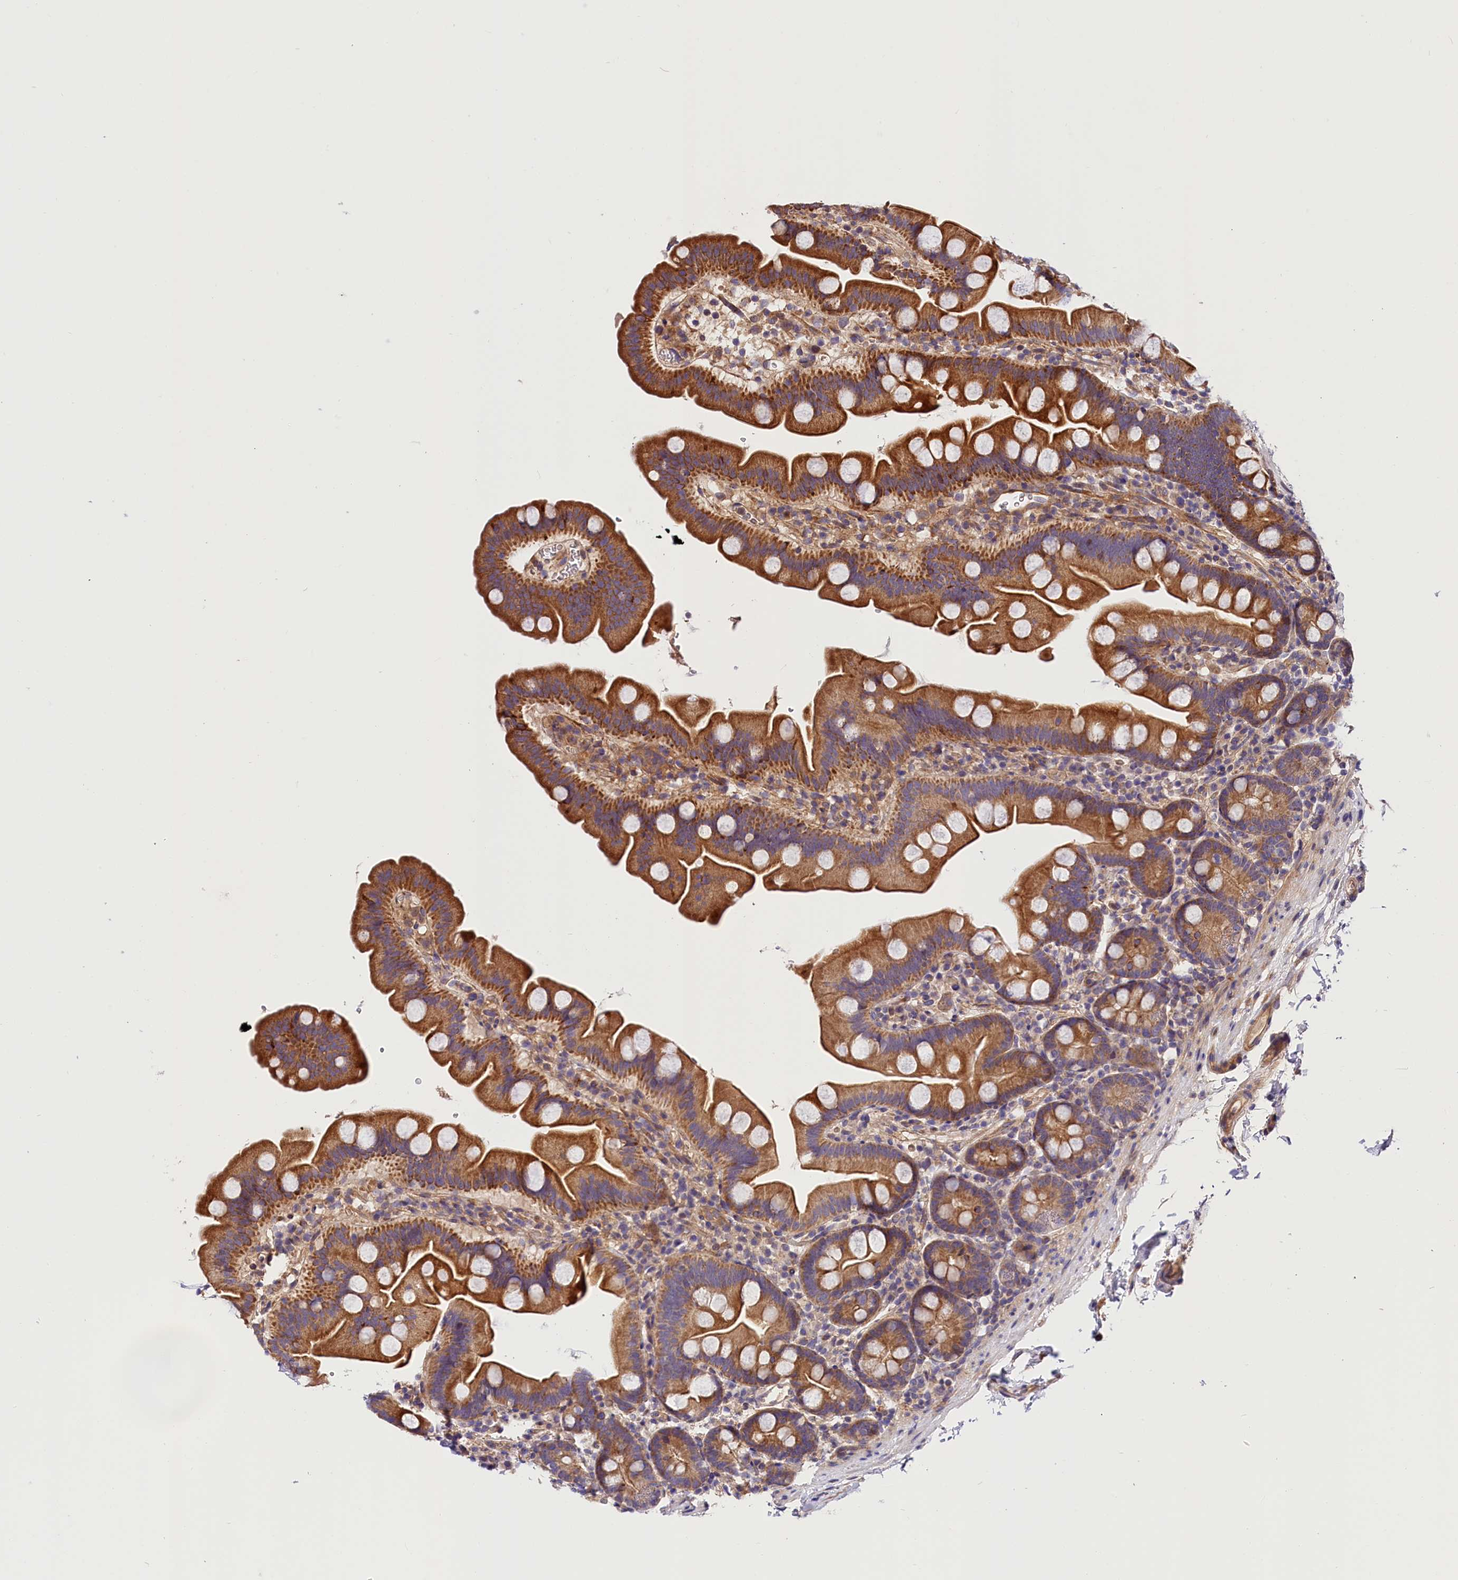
{"staining": {"intensity": "strong", "quantity": ">75%", "location": "cytoplasmic/membranous"}, "tissue": "small intestine", "cell_type": "Glandular cells", "image_type": "normal", "snomed": [{"axis": "morphology", "description": "Normal tissue, NOS"}, {"axis": "topography", "description": "Small intestine"}], "caption": "Normal small intestine was stained to show a protein in brown. There is high levels of strong cytoplasmic/membranous expression in about >75% of glandular cells.", "gene": "ARMC6", "patient": {"sex": "female", "age": 68}}